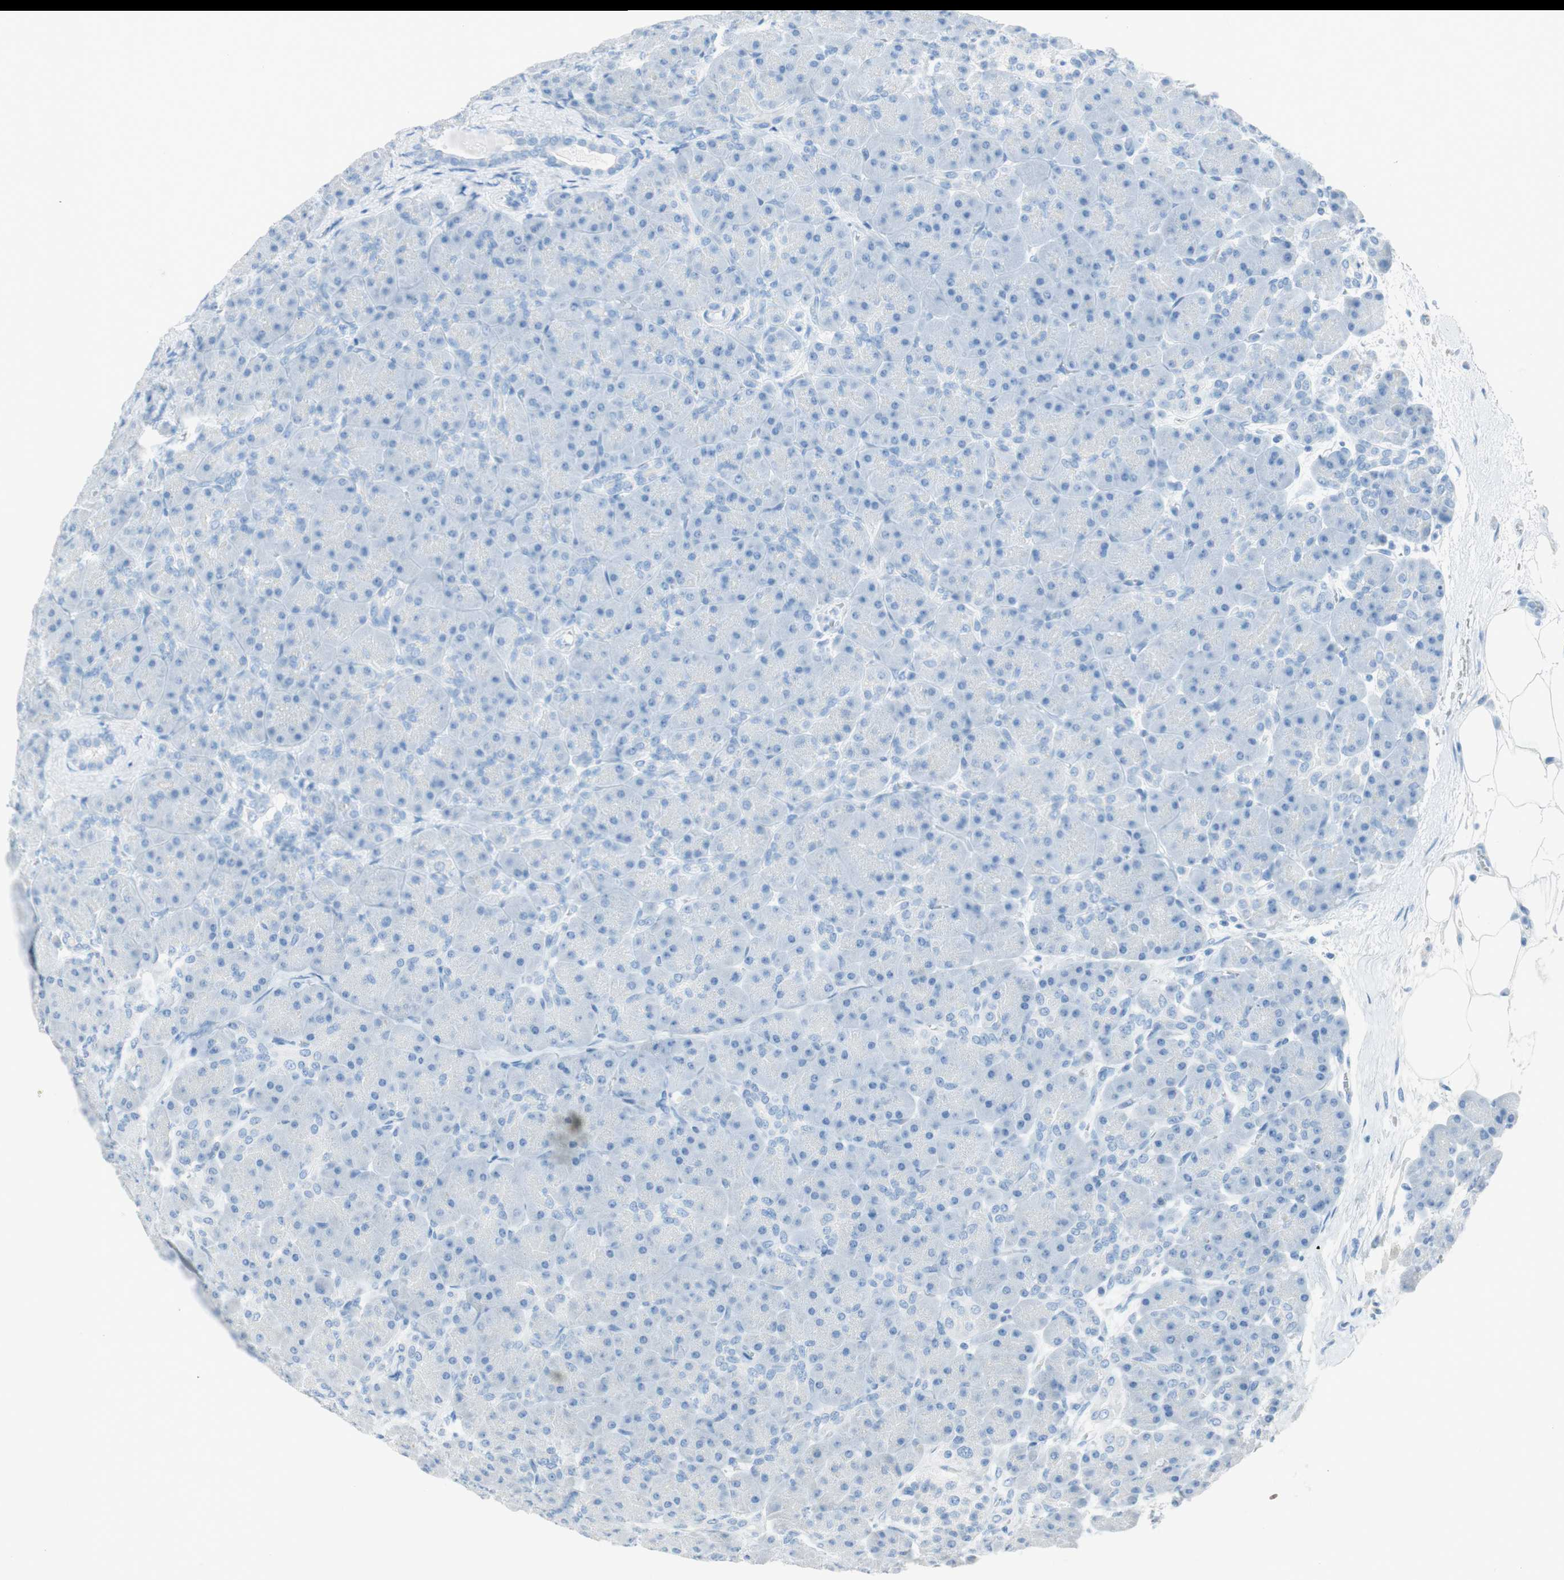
{"staining": {"intensity": "negative", "quantity": "none", "location": "none"}, "tissue": "pancreas", "cell_type": "Exocrine glandular cells", "image_type": "normal", "snomed": [{"axis": "morphology", "description": "Normal tissue, NOS"}, {"axis": "topography", "description": "Pancreas"}], "caption": "Benign pancreas was stained to show a protein in brown. There is no significant expression in exocrine glandular cells.", "gene": "TNFRSF13C", "patient": {"sex": "male", "age": 66}}